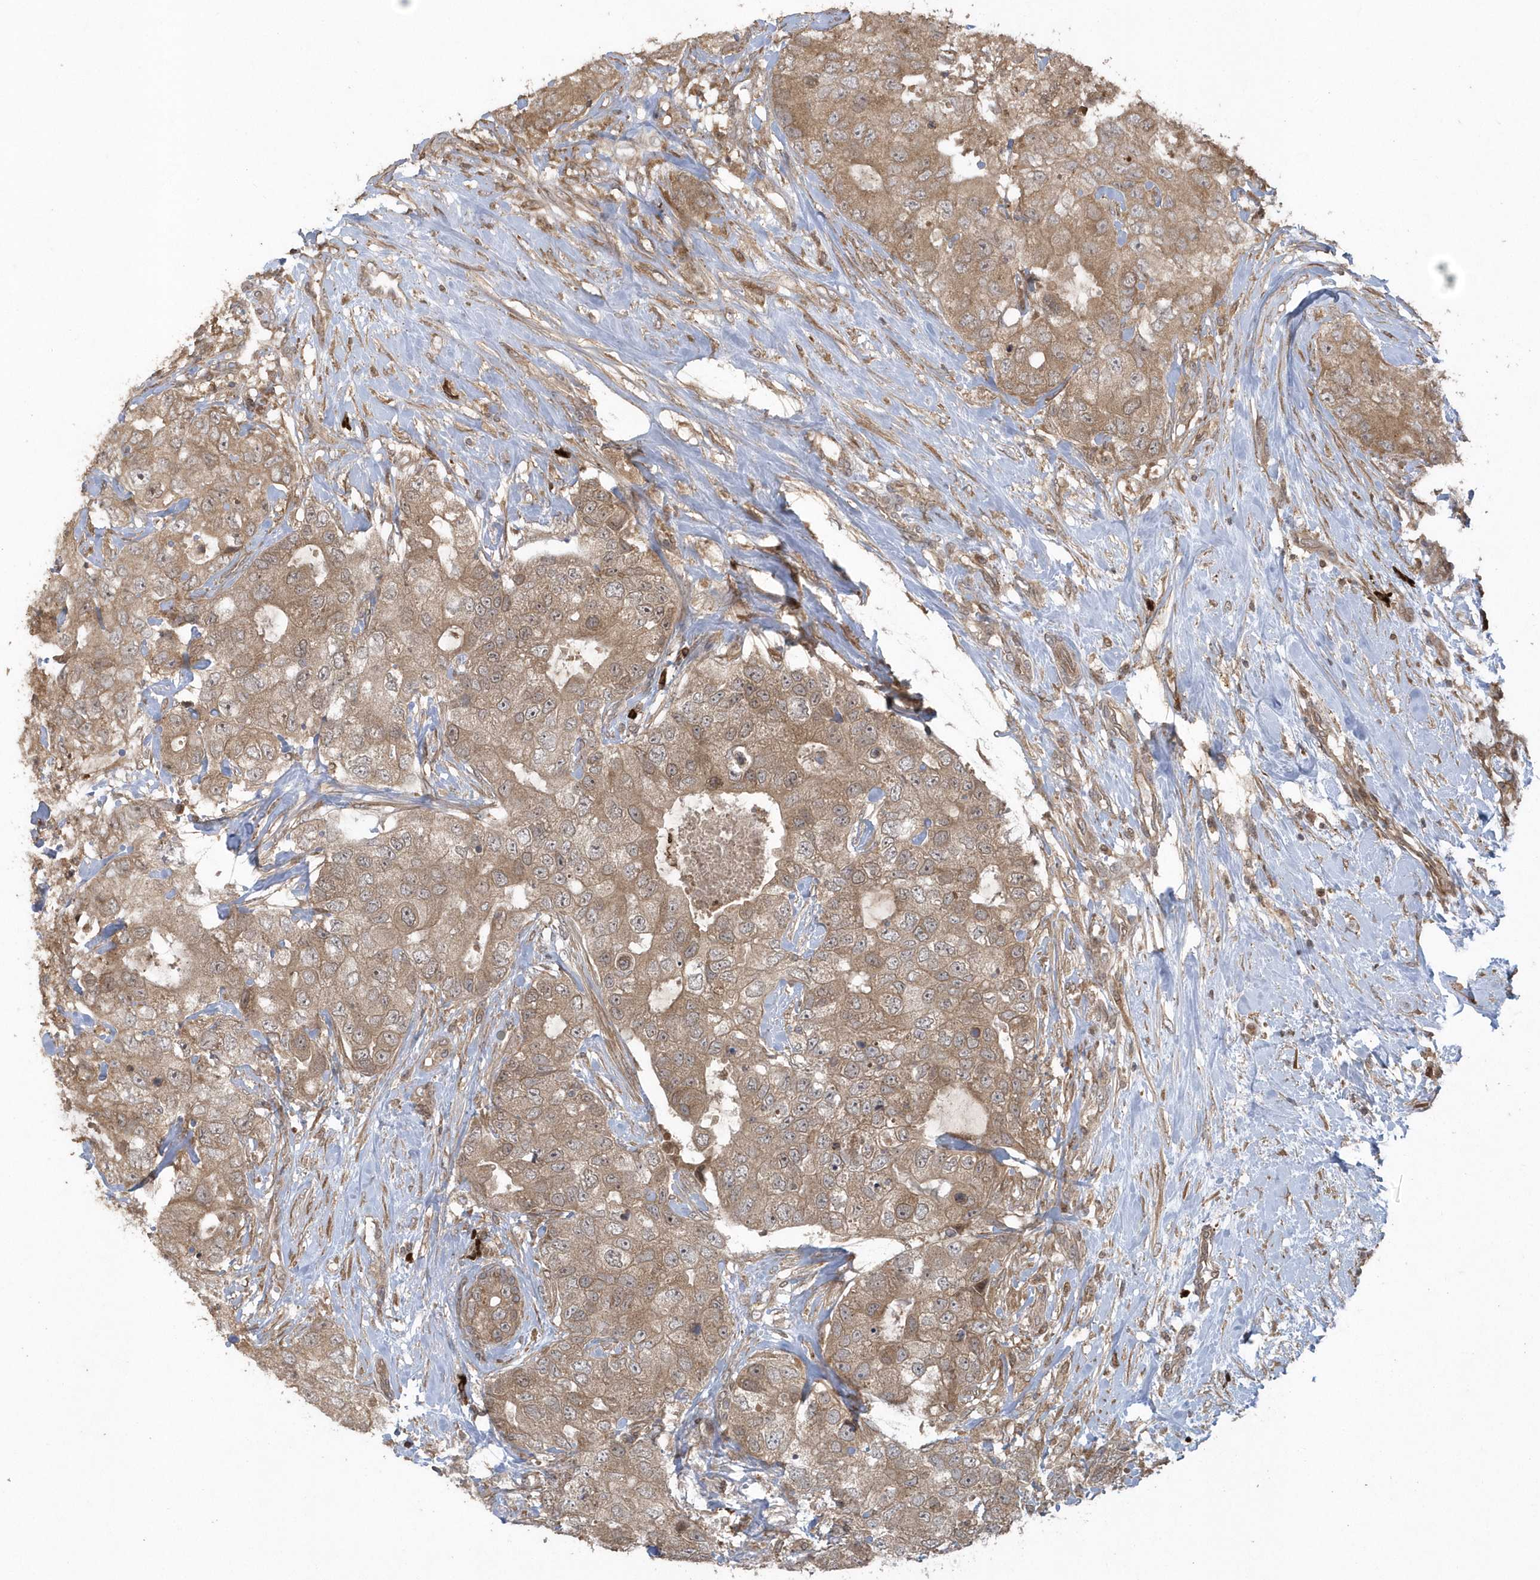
{"staining": {"intensity": "moderate", "quantity": ">75%", "location": "cytoplasmic/membranous"}, "tissue": "breast cancer", "cell_type": "Tumor cells", "image_type": "cancer", "snomed": [{"axis": "morphology", "description": "Duct carcinoma"}, {"axis": "topography", "description": "Breast"}], "caption": "Breast cancer was stained to show a protein in brown. There is medium levels of moderate cytoplasmic/membranous expression in approximately >75% of tumor cells.", "gene": "HERPUD1", "patient": {"sex": "female", "age": 62}}